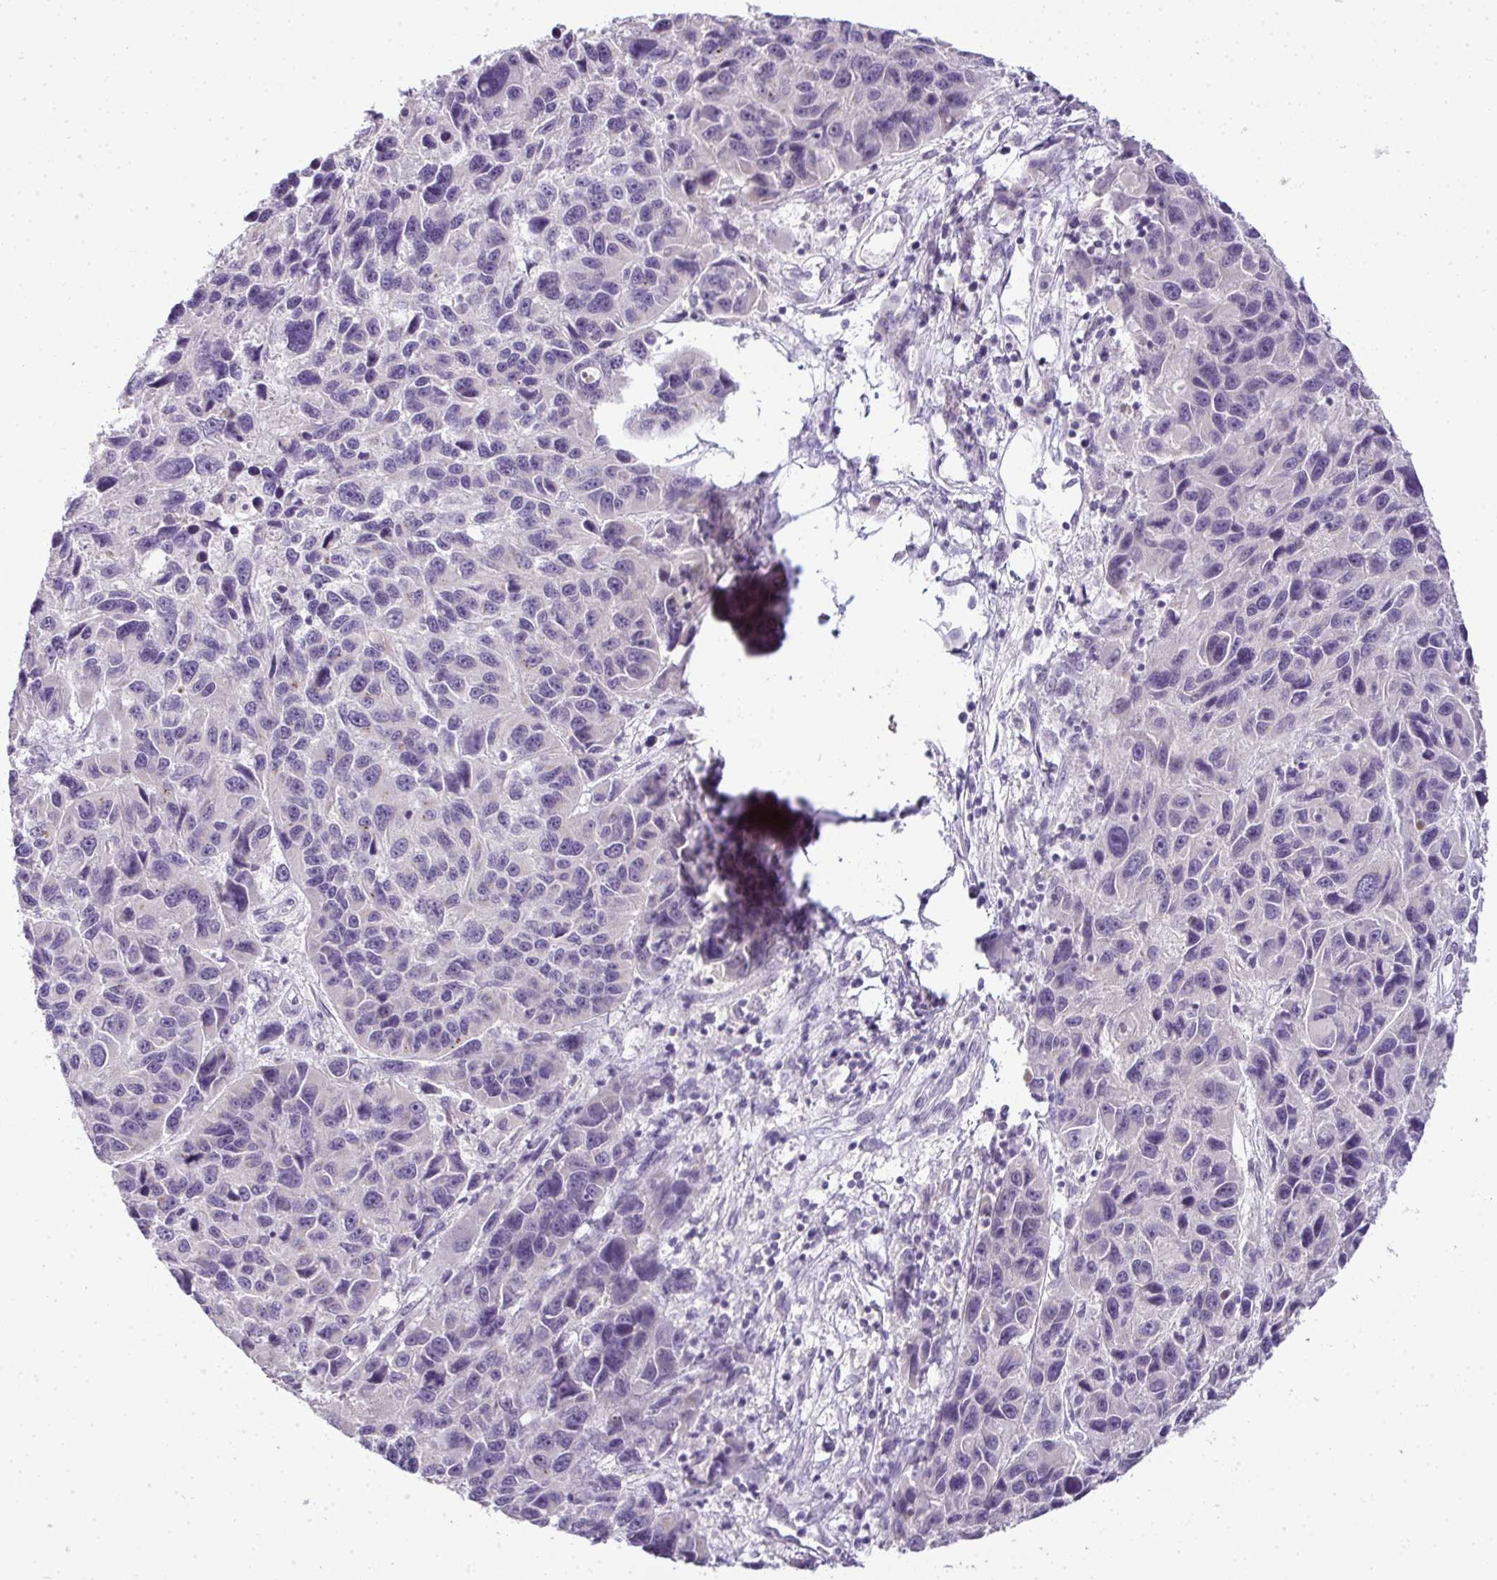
{"staining": {"intensity": "negative", "quantity": "none", "location": "none"}, "tissue": "melanoma", "cell_type": "Tumor cells", "image_type": "cancer", "snomed": [{"axis": "morphology", "description": "Malignant melanoma, NOS"}, {"axis": "topography", "description": "Skin"}], "caption": "The immunohistochemistry (IHC) photomicrograph has no significant staining in tumor cells of malignant melanoma tissue.", "gene": "CMPK1", "patient": {"sex": "male", "age": 53}}